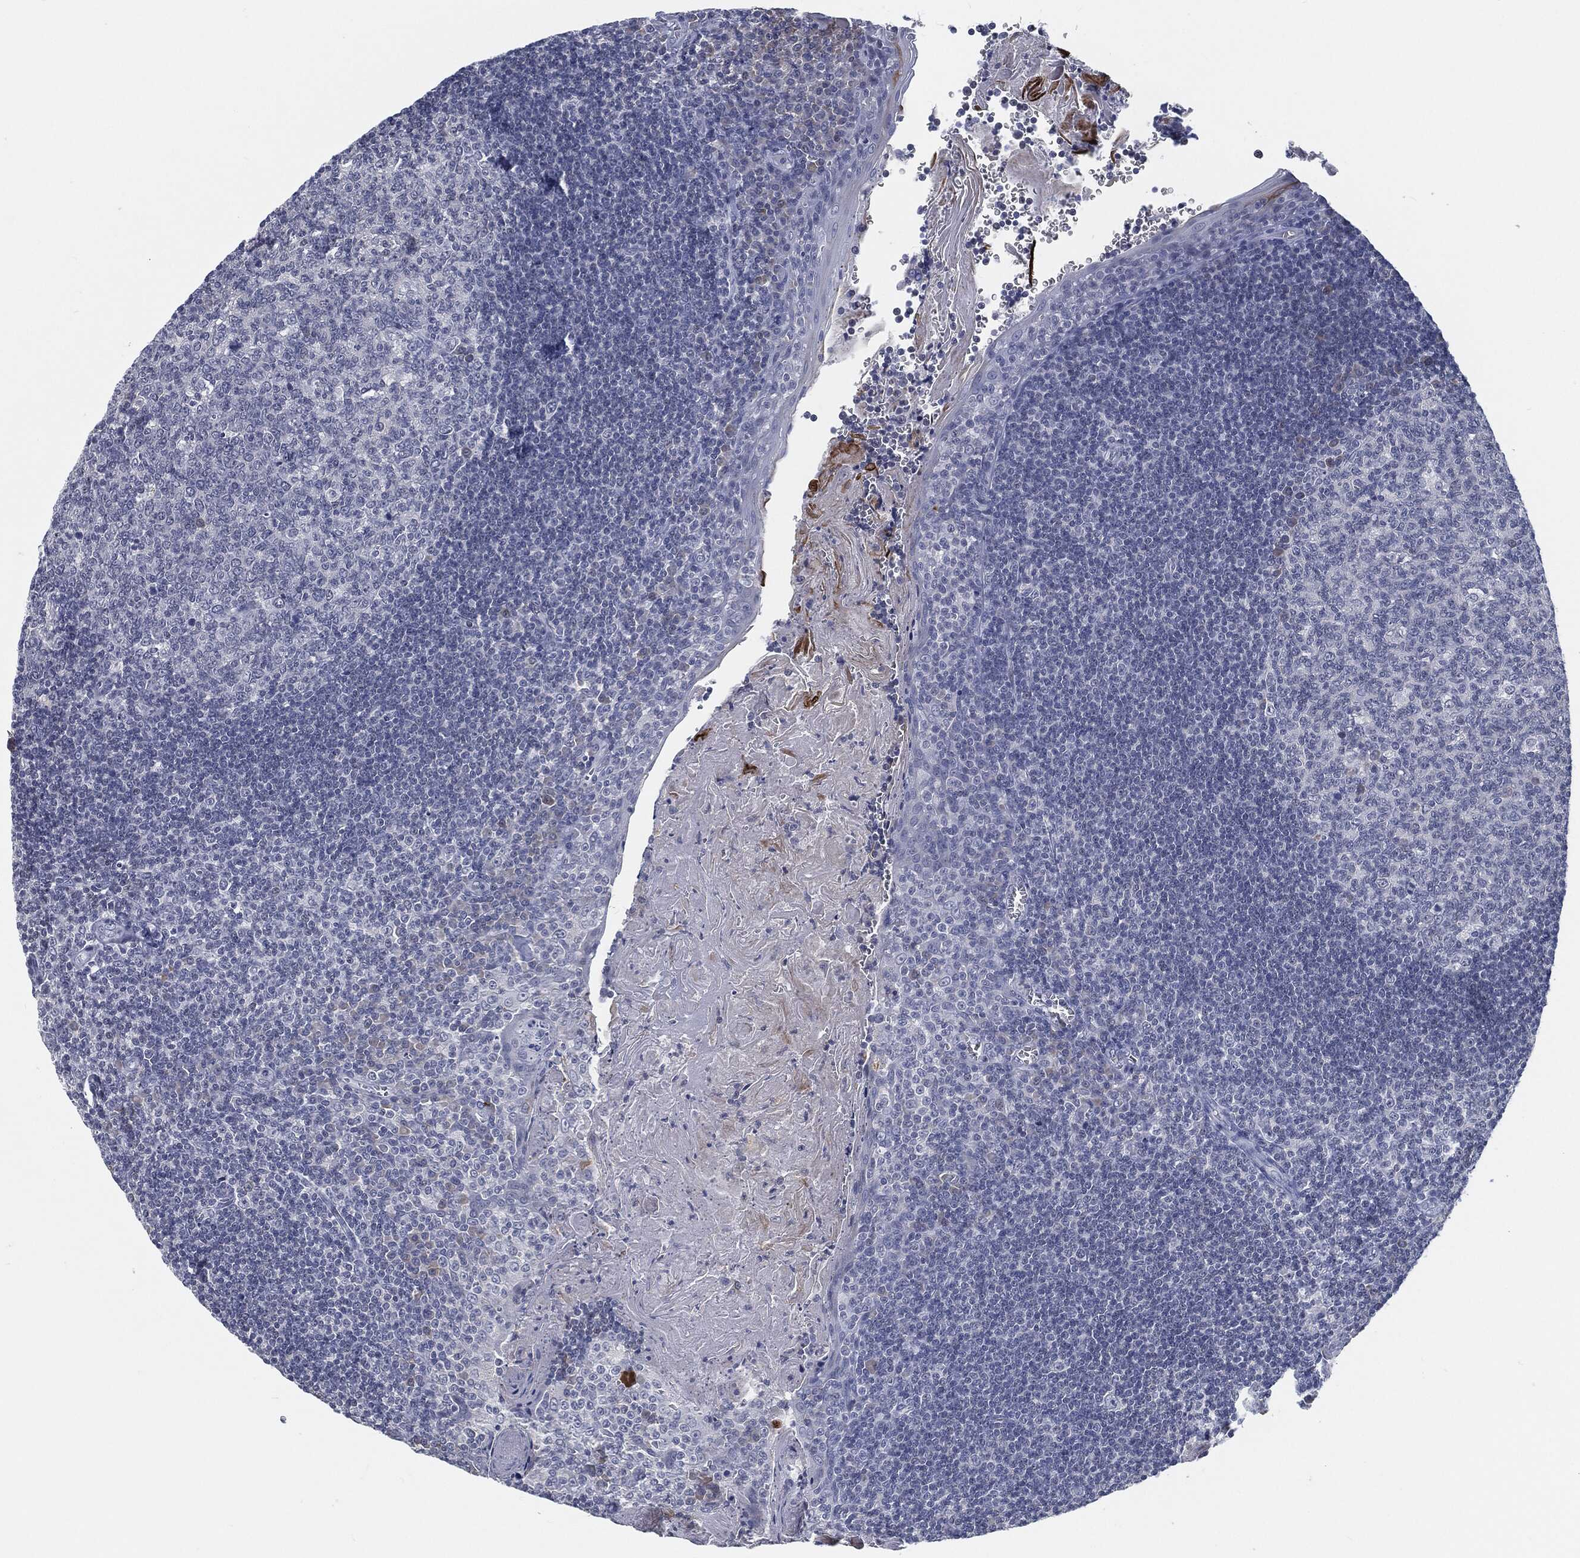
{"staining": {"intensity": "negative", "quantity": "none", "location": "none"}, "tissue": "tonsil", "cell_type": "Germinal center cells", "image_type": "normal", "snomed": [{"axis": "morphology", "description": "Normal tissue, NOS"}, {"axis": "morphology", "description": "Inflammation, NOS"}, {"axis": "topography", "description": "Tonsil"}], "caption": "Image shows no protein expression in germinal center cells of unremarkable tonsil.", "gene": "PROM1", "patient": {"sex": "female", "age": 31}}